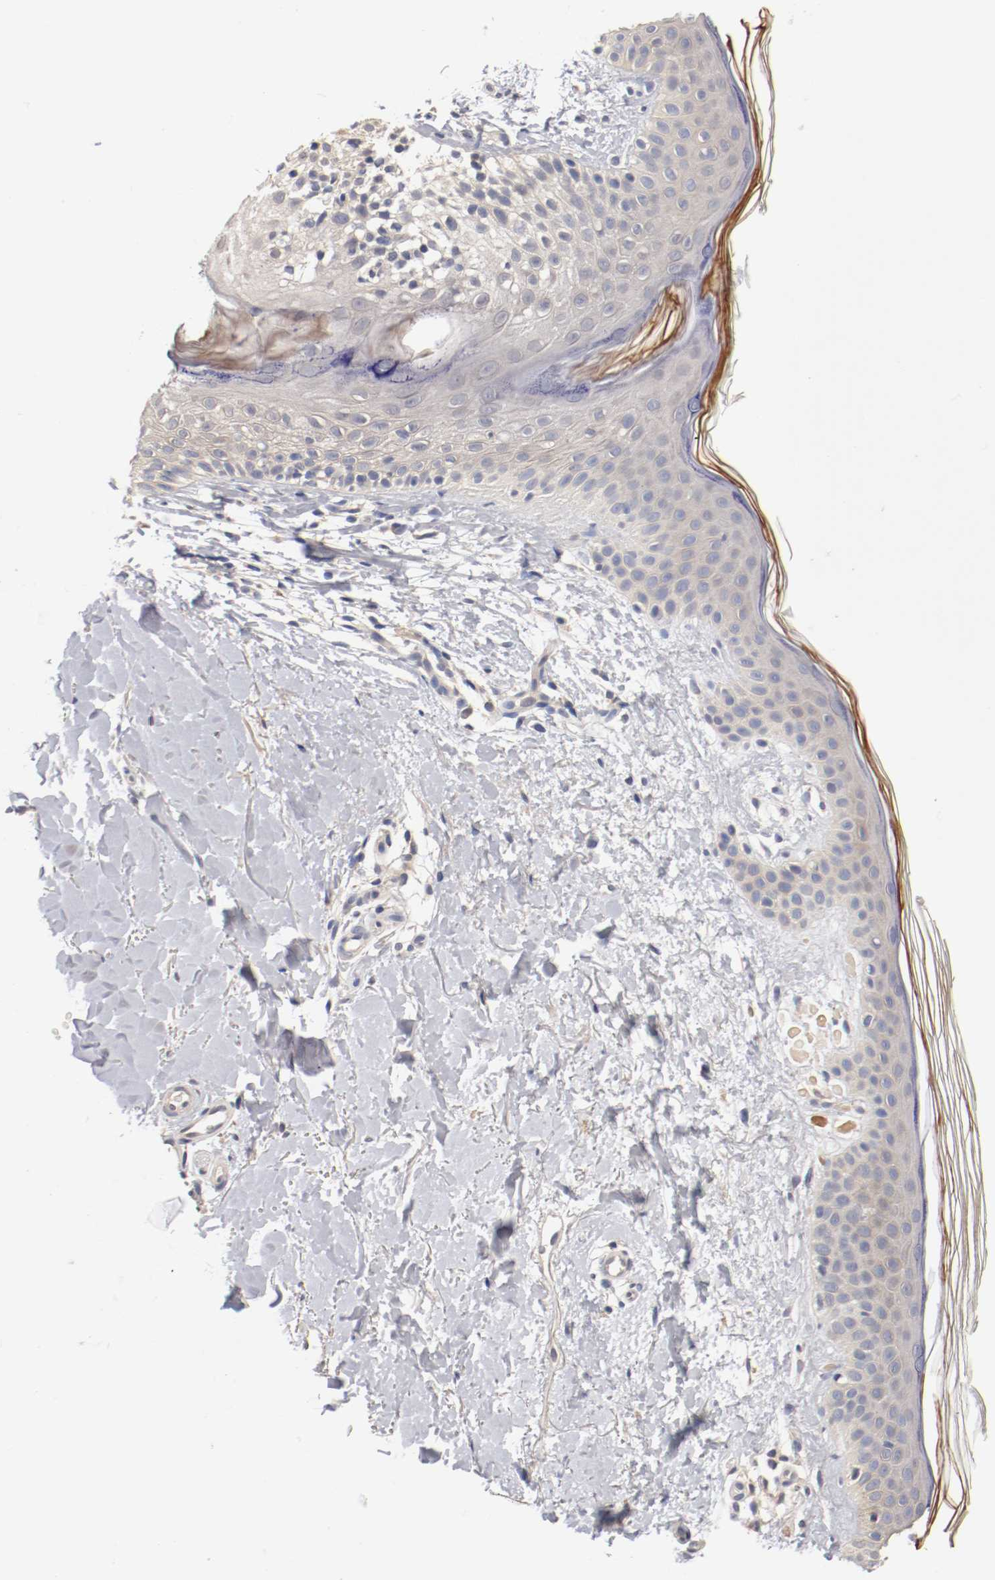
{"staining": {"intensity": "negative", "quantity": "none", "location": "none"}, "tissue": "skin", "cell_type": "Fibroblasts", "image_type": "normal", "snomed": [{"axis": "morphology", "description": "Normal tissue, NOS"}, {"axis": "topography", "description": "Skin"}], "caption": "Human skin stained for a protein using immunohistochemistry (IHC) reveals no positivity in fibroblasts.", "gene": "CEBPE", "patient": {"sex": "female", "age": 56}}